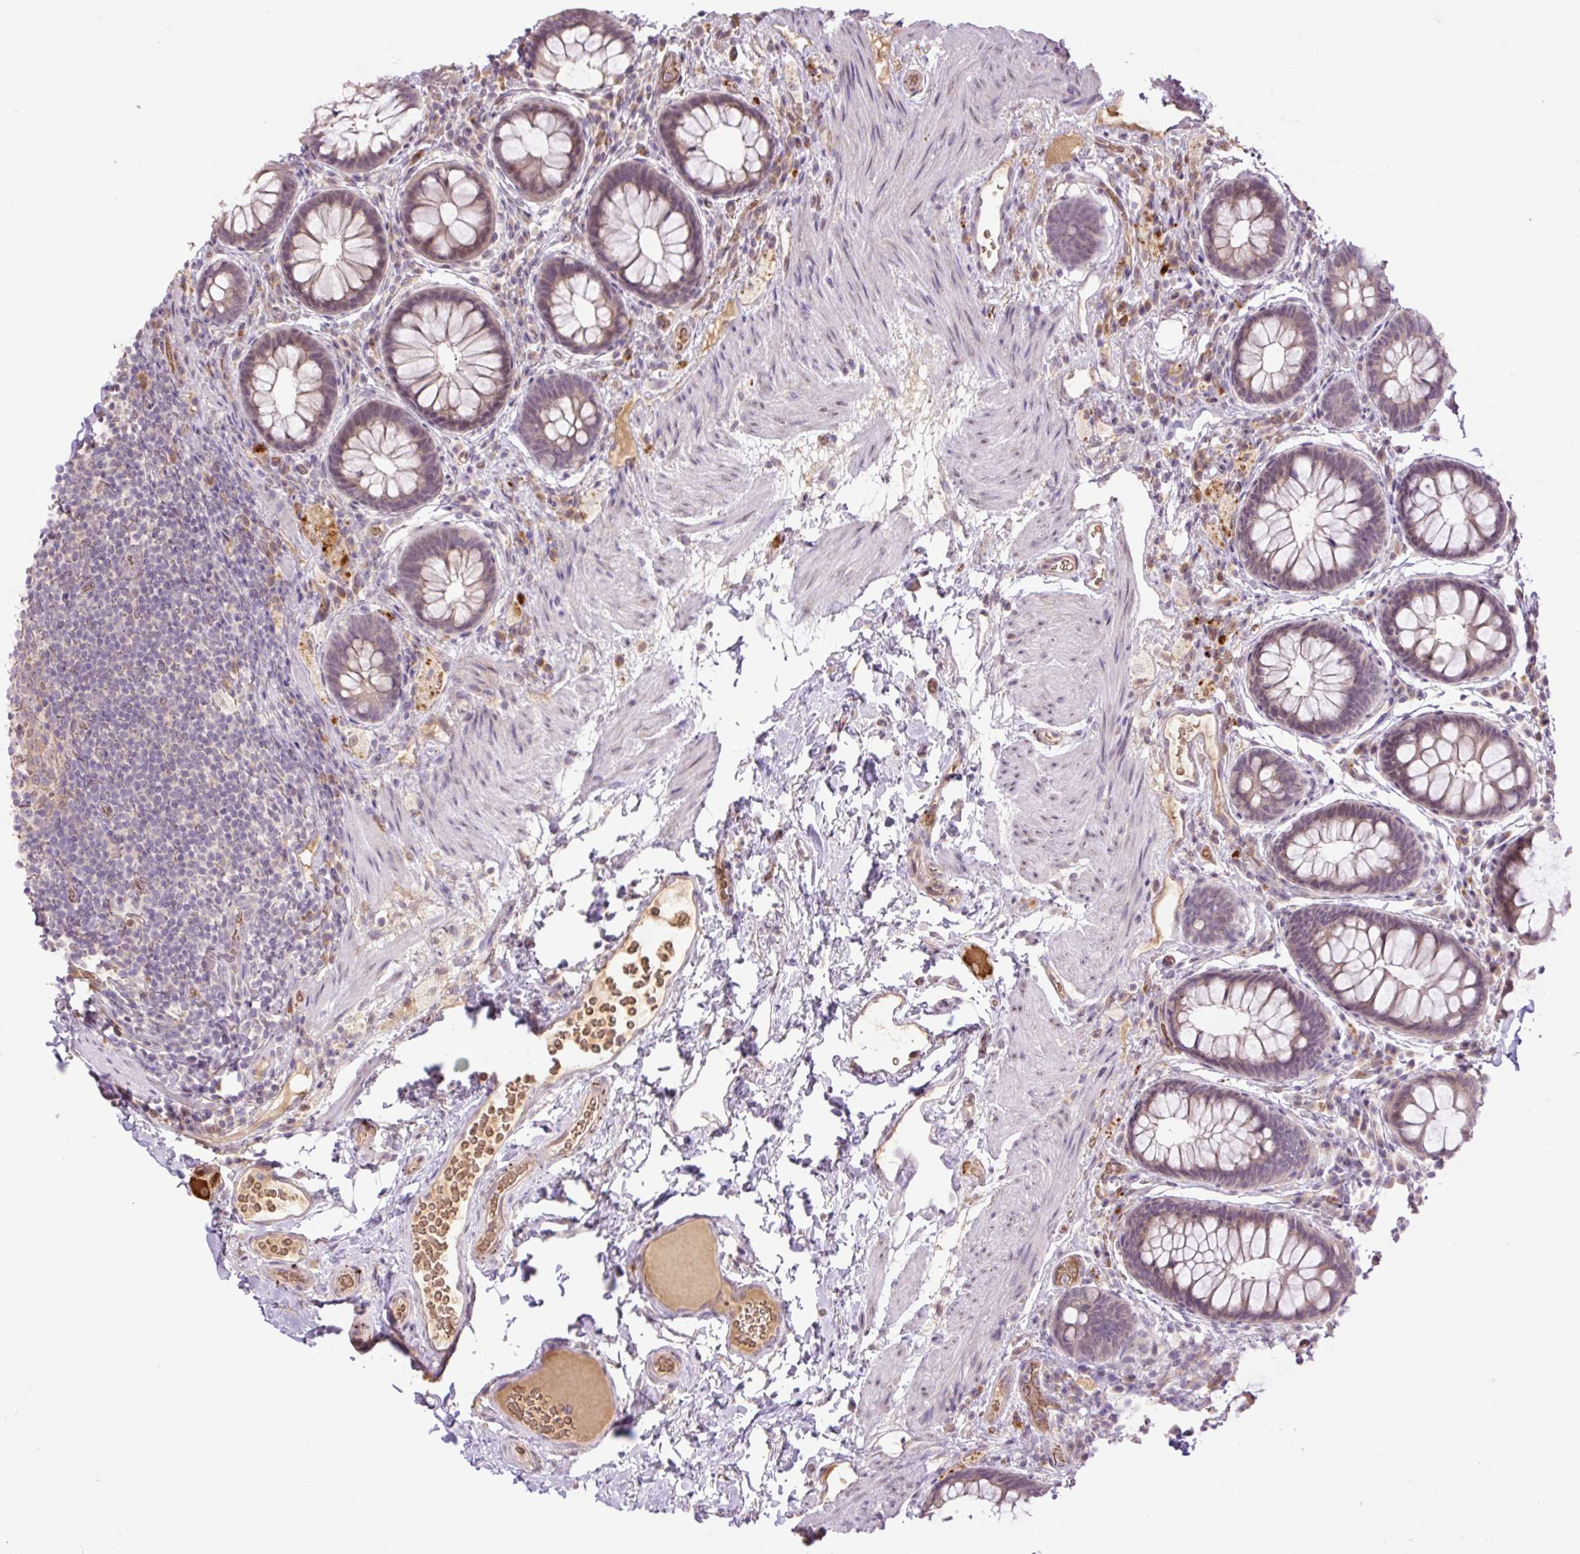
{"staining": {"intensity": "weak", "quantity": "25%-75%", "location": "cytoplasmic/membranous"}, "tissue": "rectum", "cell_type": "Glandular cells", "image_type": "normal", "snomed": [{"axis": "morphology", "description": "Normal tissue, NOS"}, {"axis": "topography", "description": "Rectum"}], "caption": "An immunohistochemistry (IHC) image of unremarkable tissue is shown. Protein staining in brown shows weak cytoplasmic/membranous positivity in rectum within glandular cells. Nuclei are stained in blue.", "gene": "HABP4", "patient": {"sex": "female", "age": 69}}